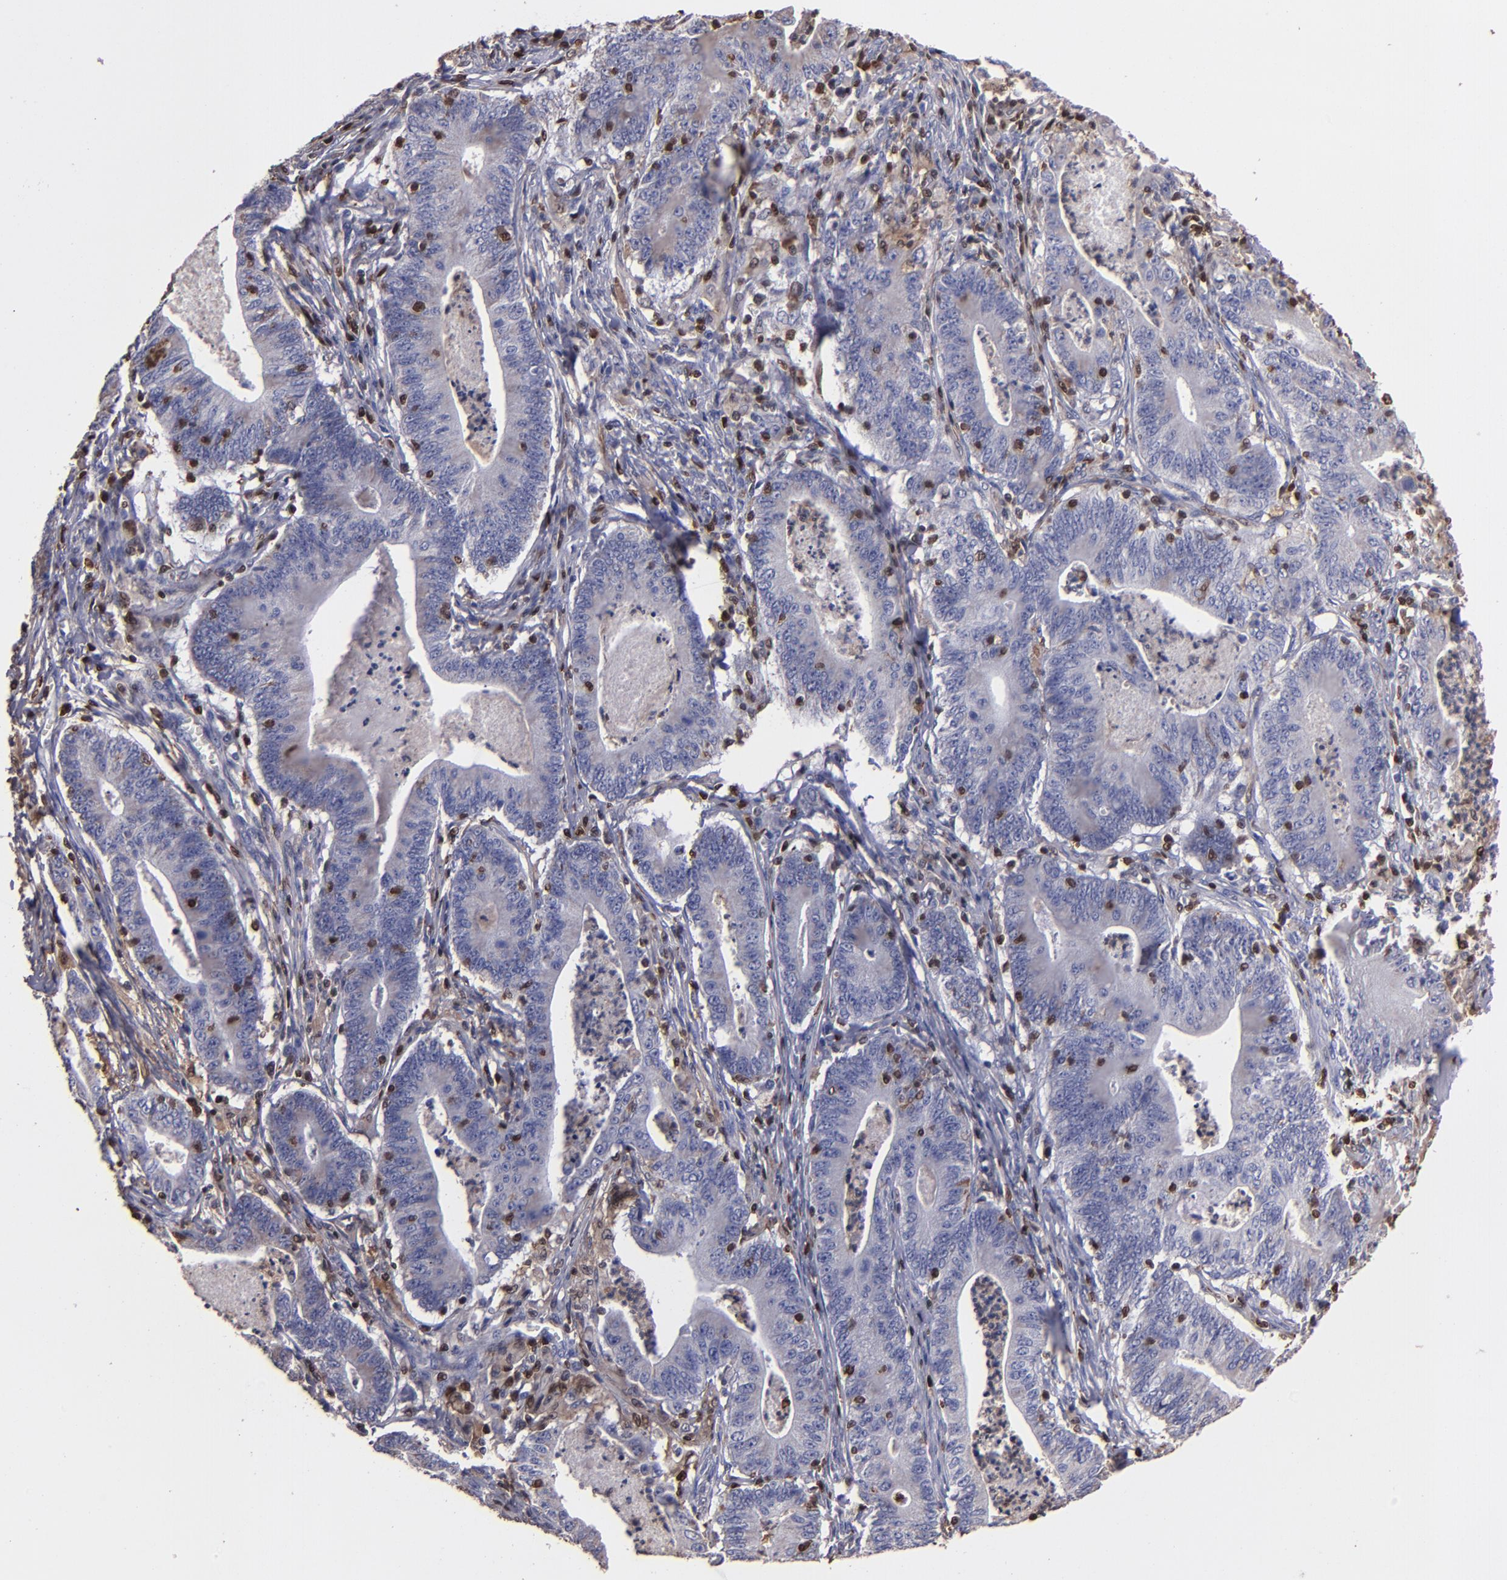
{"staining": {"intensity": "weak", "quantity": "<25%", "location": "cytoplasmic/membranous"}, "tissue": "stomach cancer", "cell_type": "Tumor cells", "image_type": "cancer", "snomed": [{"axis": "morphology", "description": "Adenocarcinoma, NOS"}, {"axis": "topography", "description": "Stomach, lower"}], "caption": "The immunohistochemistry (IHC) micrograph has no significant positivity in tumor cells of stomach cancer (adenocarcinoma) tissue.", "gene": "S100A4", "patient": {"sex": "female", "age": 86}}